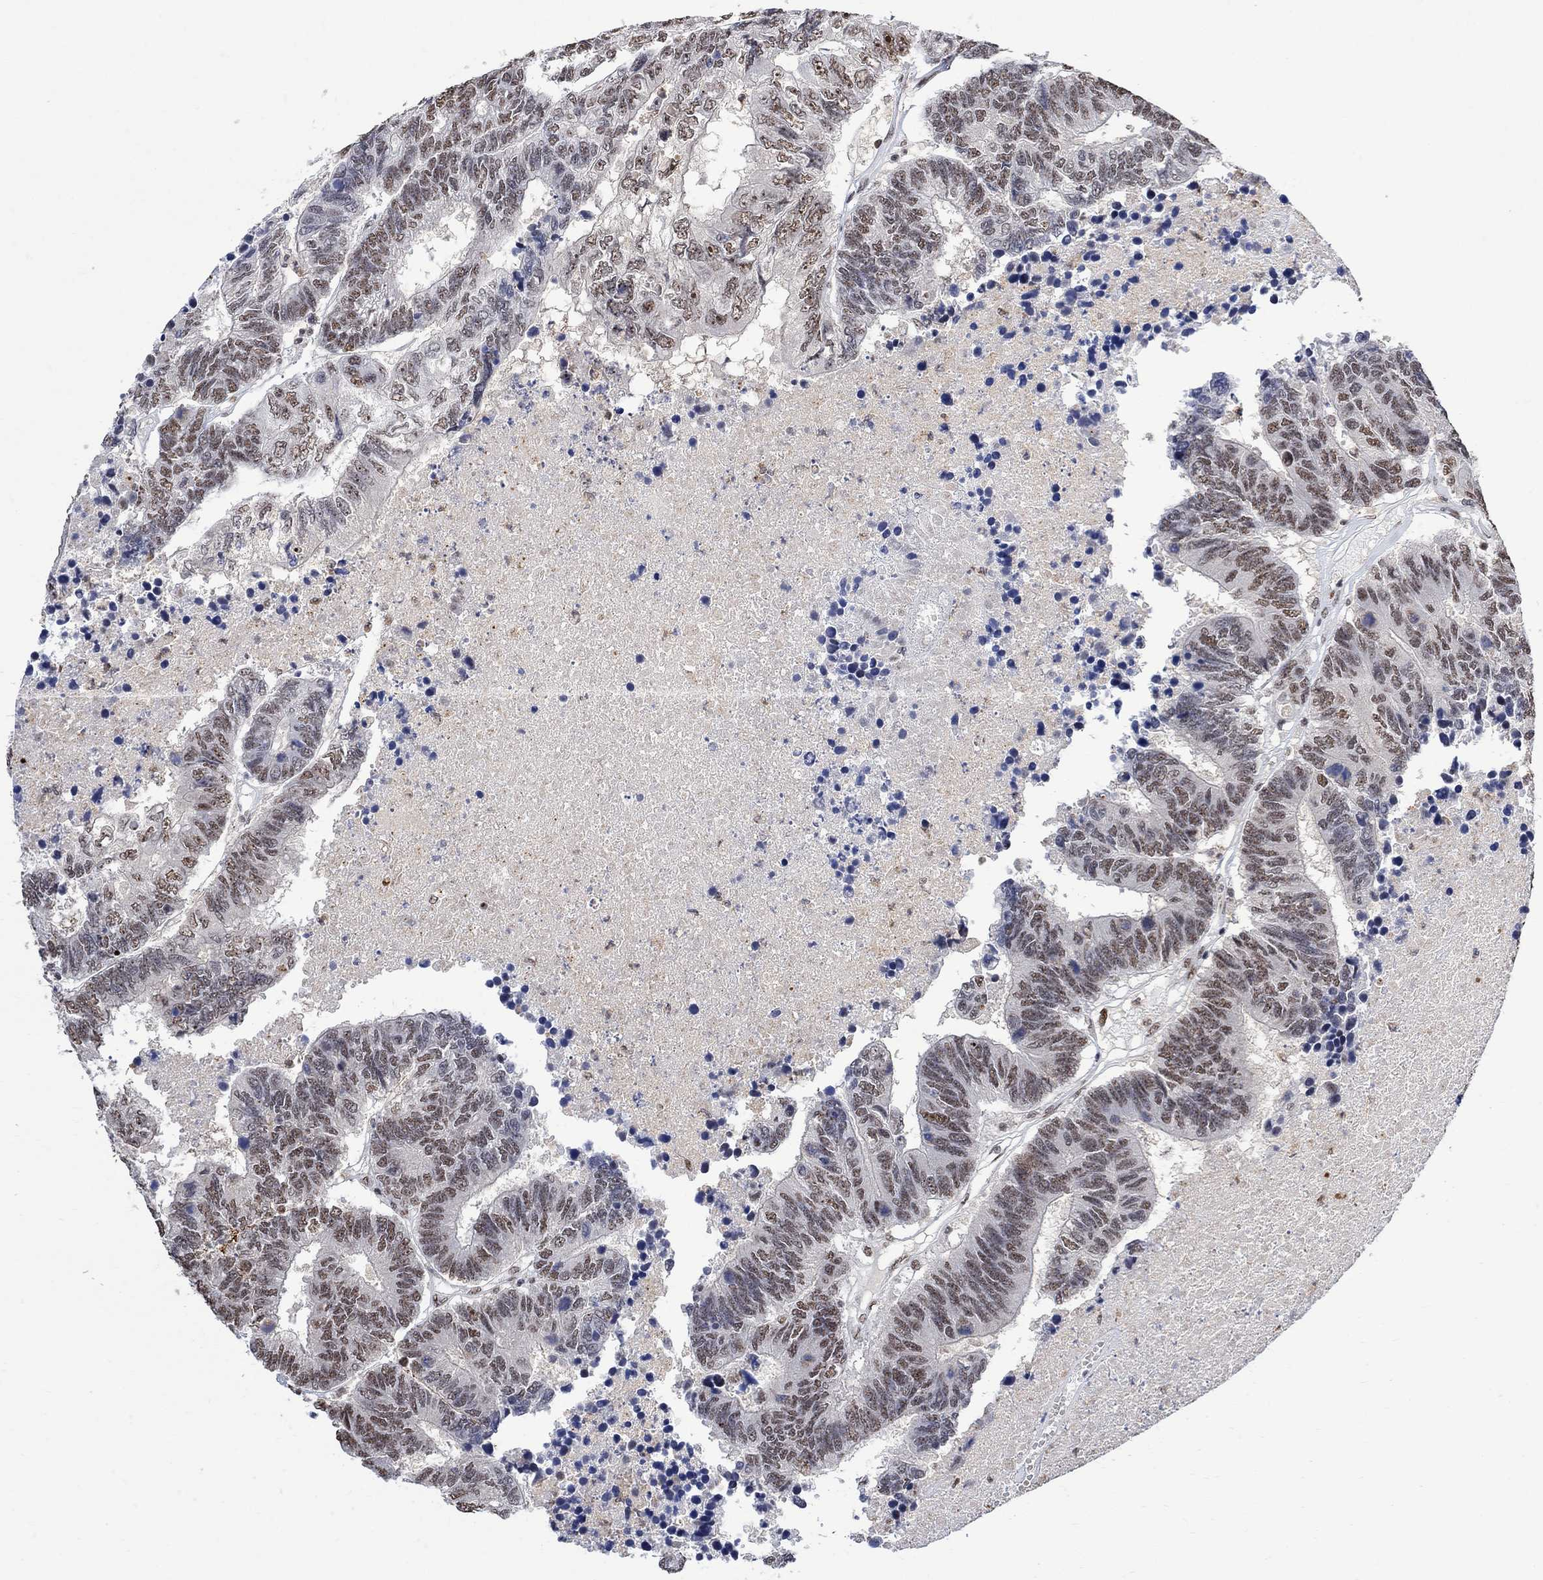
{"staining": {"intensity": "moderate", "quantity": "<25%", "location": "nuclear"}, "tissue": "colorectal cancer", "cell_type": "Tumor cells", "image_type": "cancer", "snomed": [{"axis": "morphology", "description": "Adenocarcinoma, NOS"}, {"axis": "topography", "description": "Colon"}], "caption": "Brown immunohistochemical staining in human colorectal adenocarcinoma displays moderate nuclear positivity in approximately <25% of tumor cells.", "gene": "E4F1", "patient": {"sex": "female", "age": 48}}